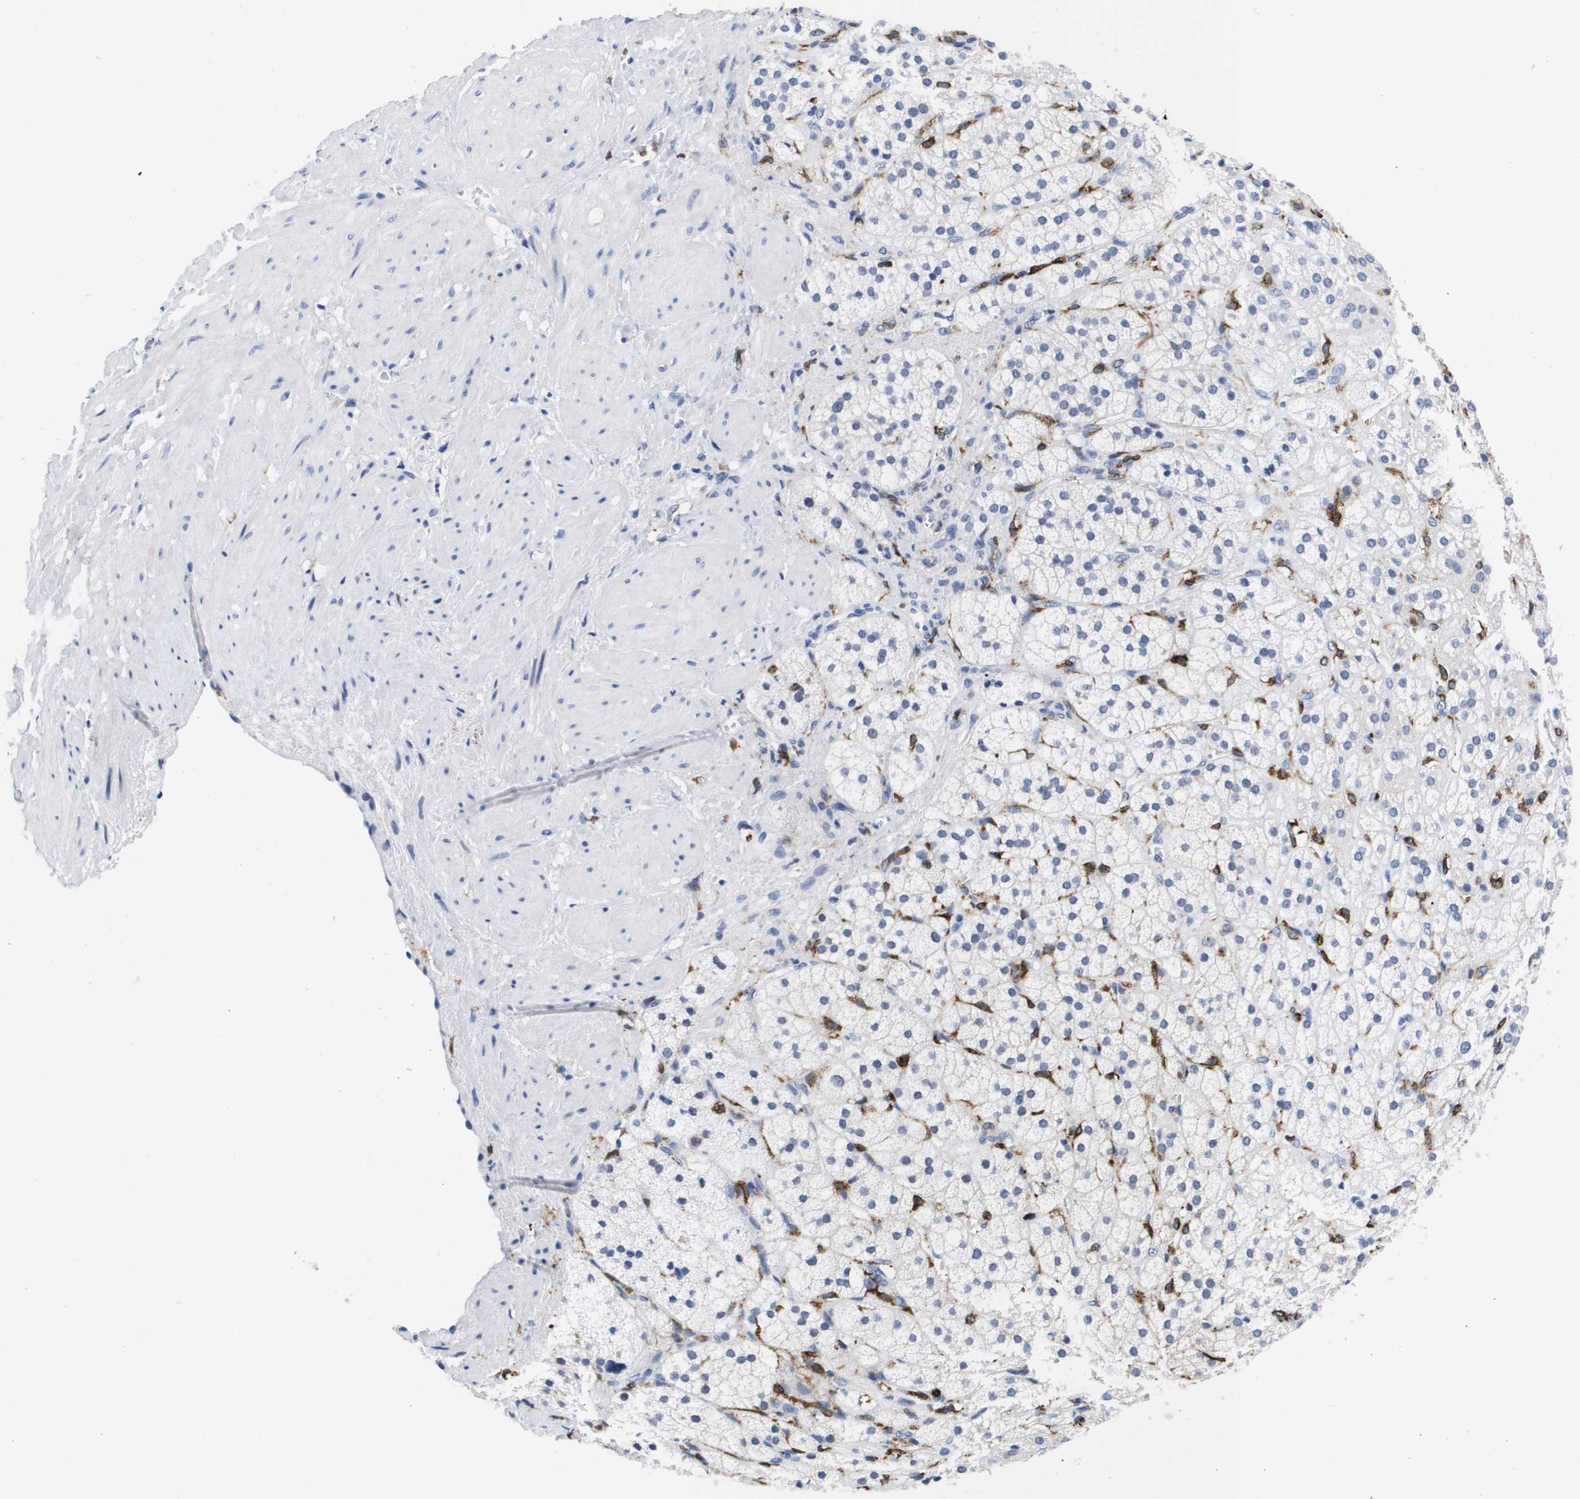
{"staining": {"intensity": "negative", "quantity": "none", "location": "none"}, "tissue": "adrenal gland", "cell_type": "Glandular cells", "image_type": "normal", "snomed": [{"axis": "morphology", "description": "Normal tissue, NOS"}, {"axis": "topography", "description": "Adrenal gland"}], "caption": "Adrenal gland stained for a protein using IHC demonstrates no positivity glandular cells.", "gene": "HMOX1", "patient": {"sex": "male", "age": 56}}